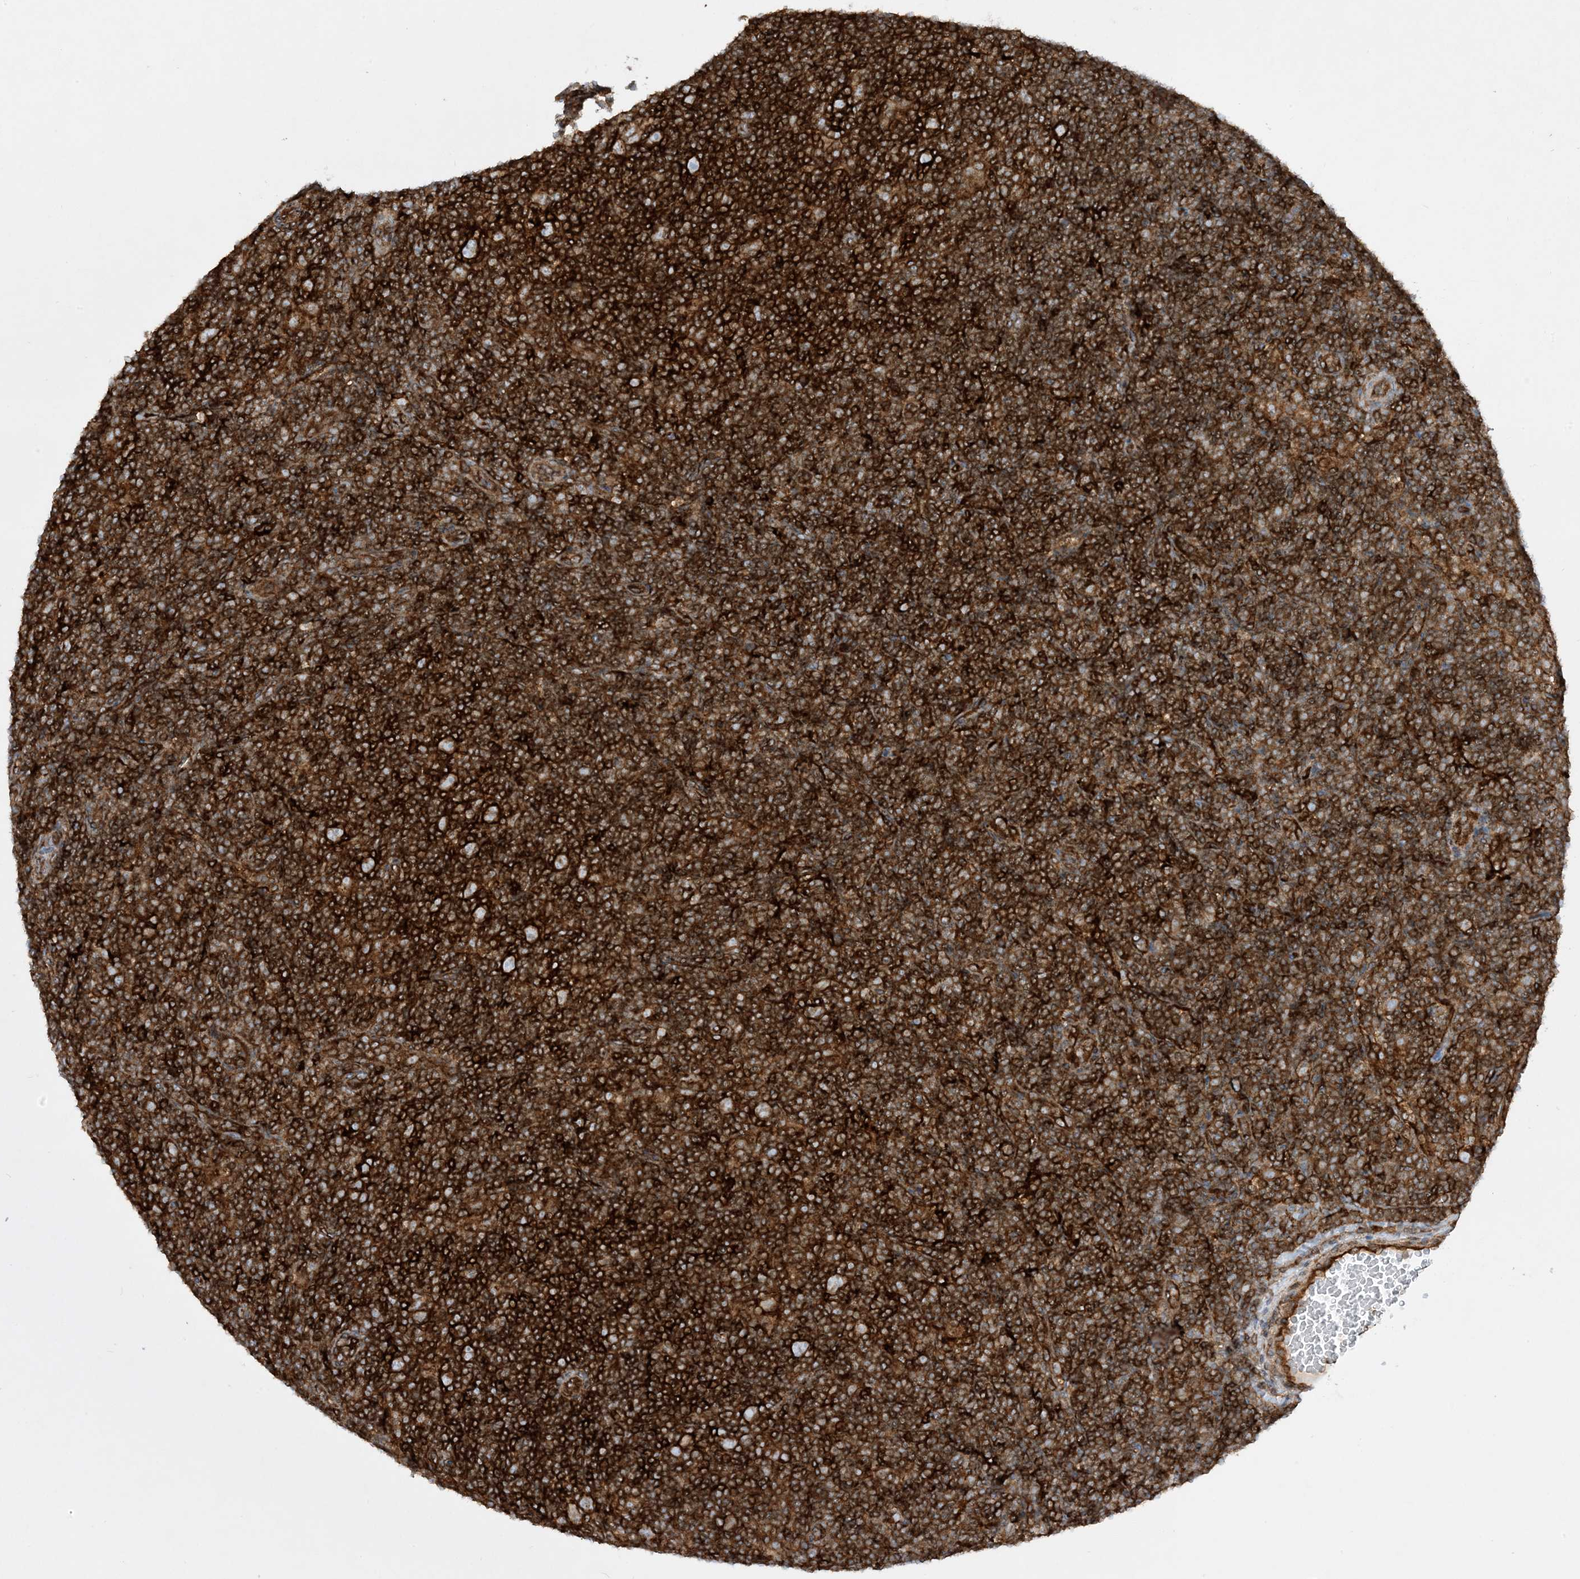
{"staining": {"intensity": "moderate", "quantity": ">75%", "location": "cytoplasmic/membranous"}, "tissue": "lymphoma", "cell_type": "Tumor cells", "image_type": "cancer", "snomed": [{"axis": "morphology", "description": "Hodgkin's disease, NOS"}, {"axis": "topography", "description": "Lymph node"}], "caption": "Hodgkin's disease stained with DAB (3,3'-diaminobenzidine) immunohistochemistry shows medium levels of moderate cytoplasmic/membranous positivity in approximately >75% of tumor cells. The protein of interest is stained brown, and the nuclei are stained in blue (DAB (3,3'-diaminobenzidine) IHC with brightfield microscopy, high magnification).", "gene": "HLA-E", "patient": {"sex": "female", "age": 57}}